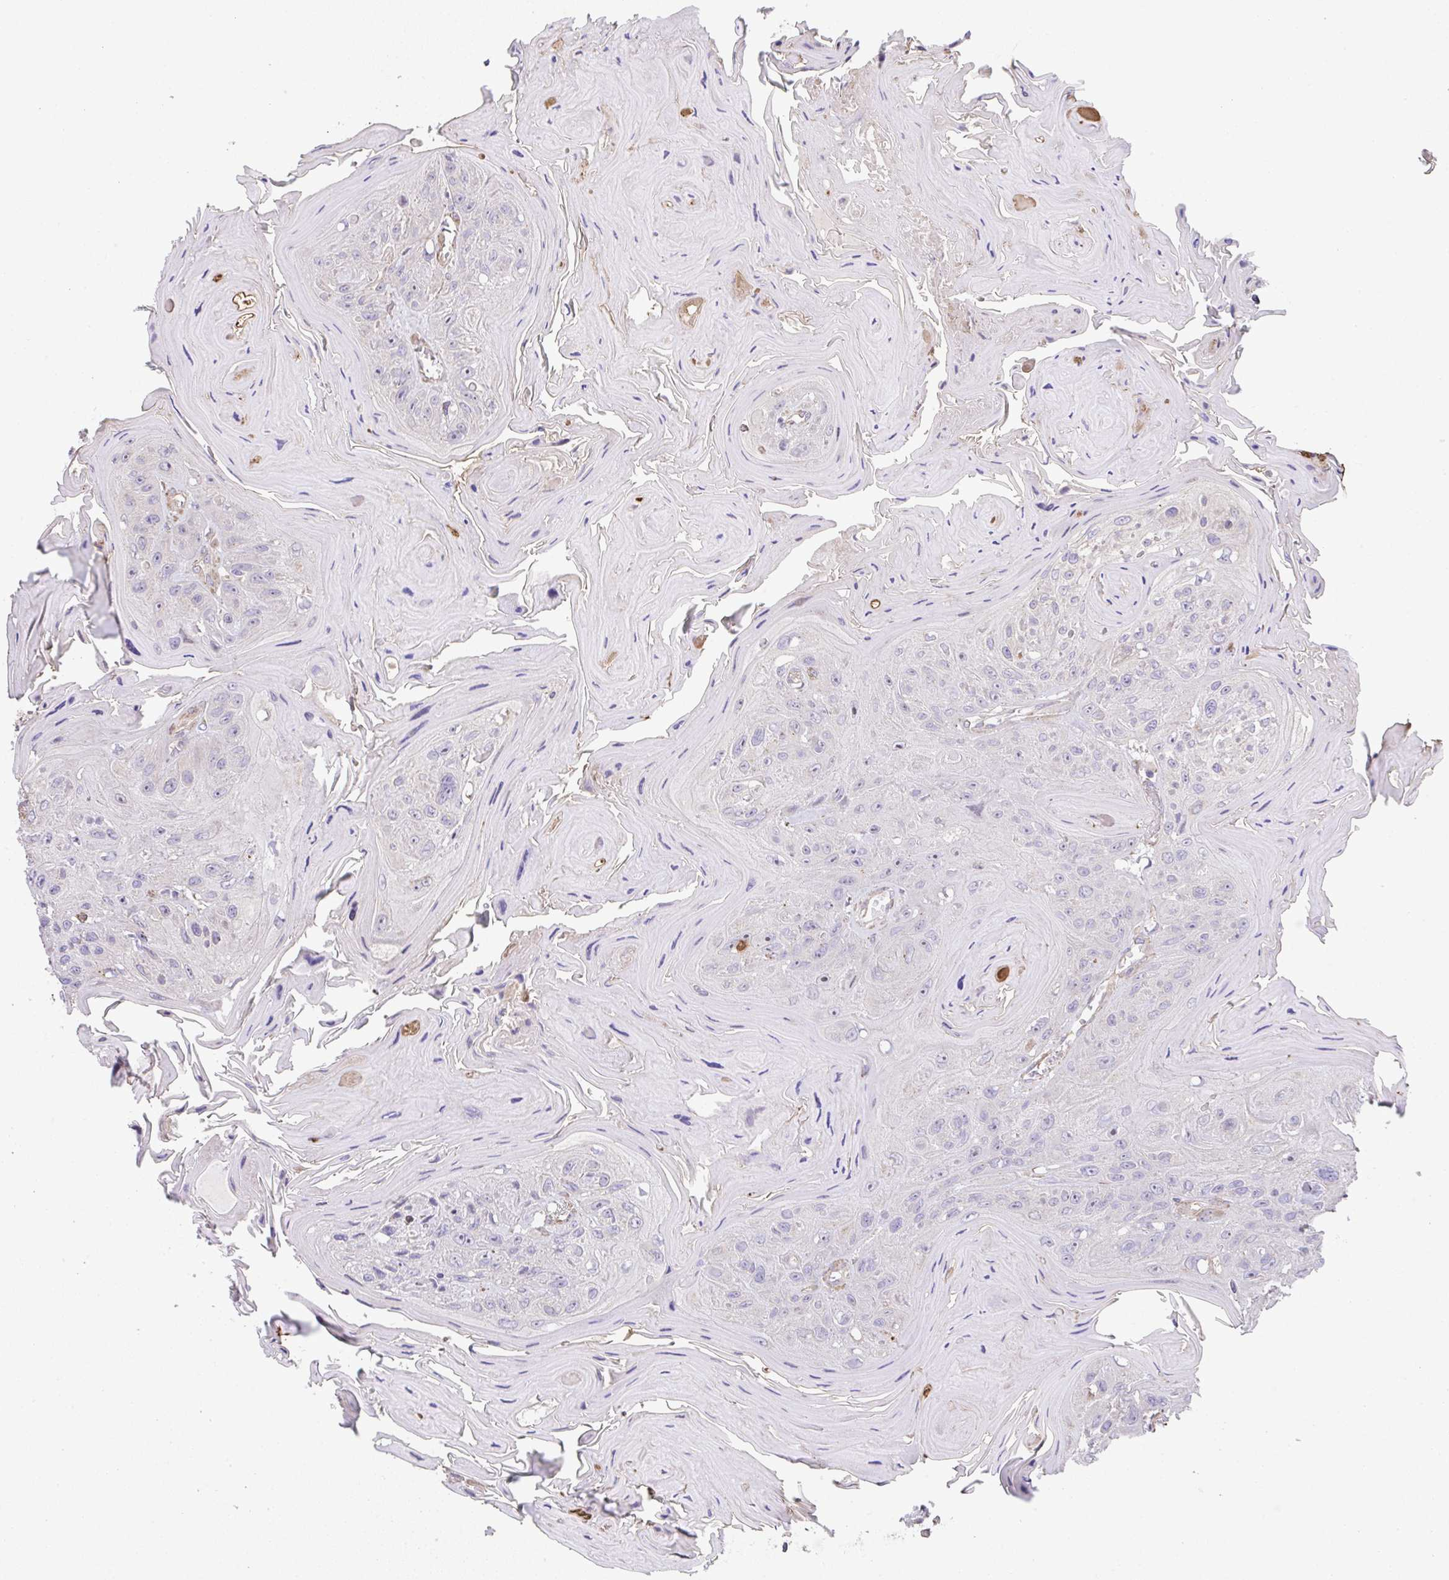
{"staining": {"intensity": "negative", "quantity": "none", "location": "none"}, "tissue": "head and neck cancer", "cell_type": "Tumor cells", "image_type": "cancer", "snomed": [{"axis": "morphology", "description": "Squamous cell carcinoma, NOS"}, {"axis": "topography", "description": "Head-Neck"}], "caption": "This is an IHC micrograph of human squamous cell carcinoma (head and neck). There is no expression in tumor cells.", "gene": "RUNDC3B", "patient": {"sex": "female", "age": 59}}